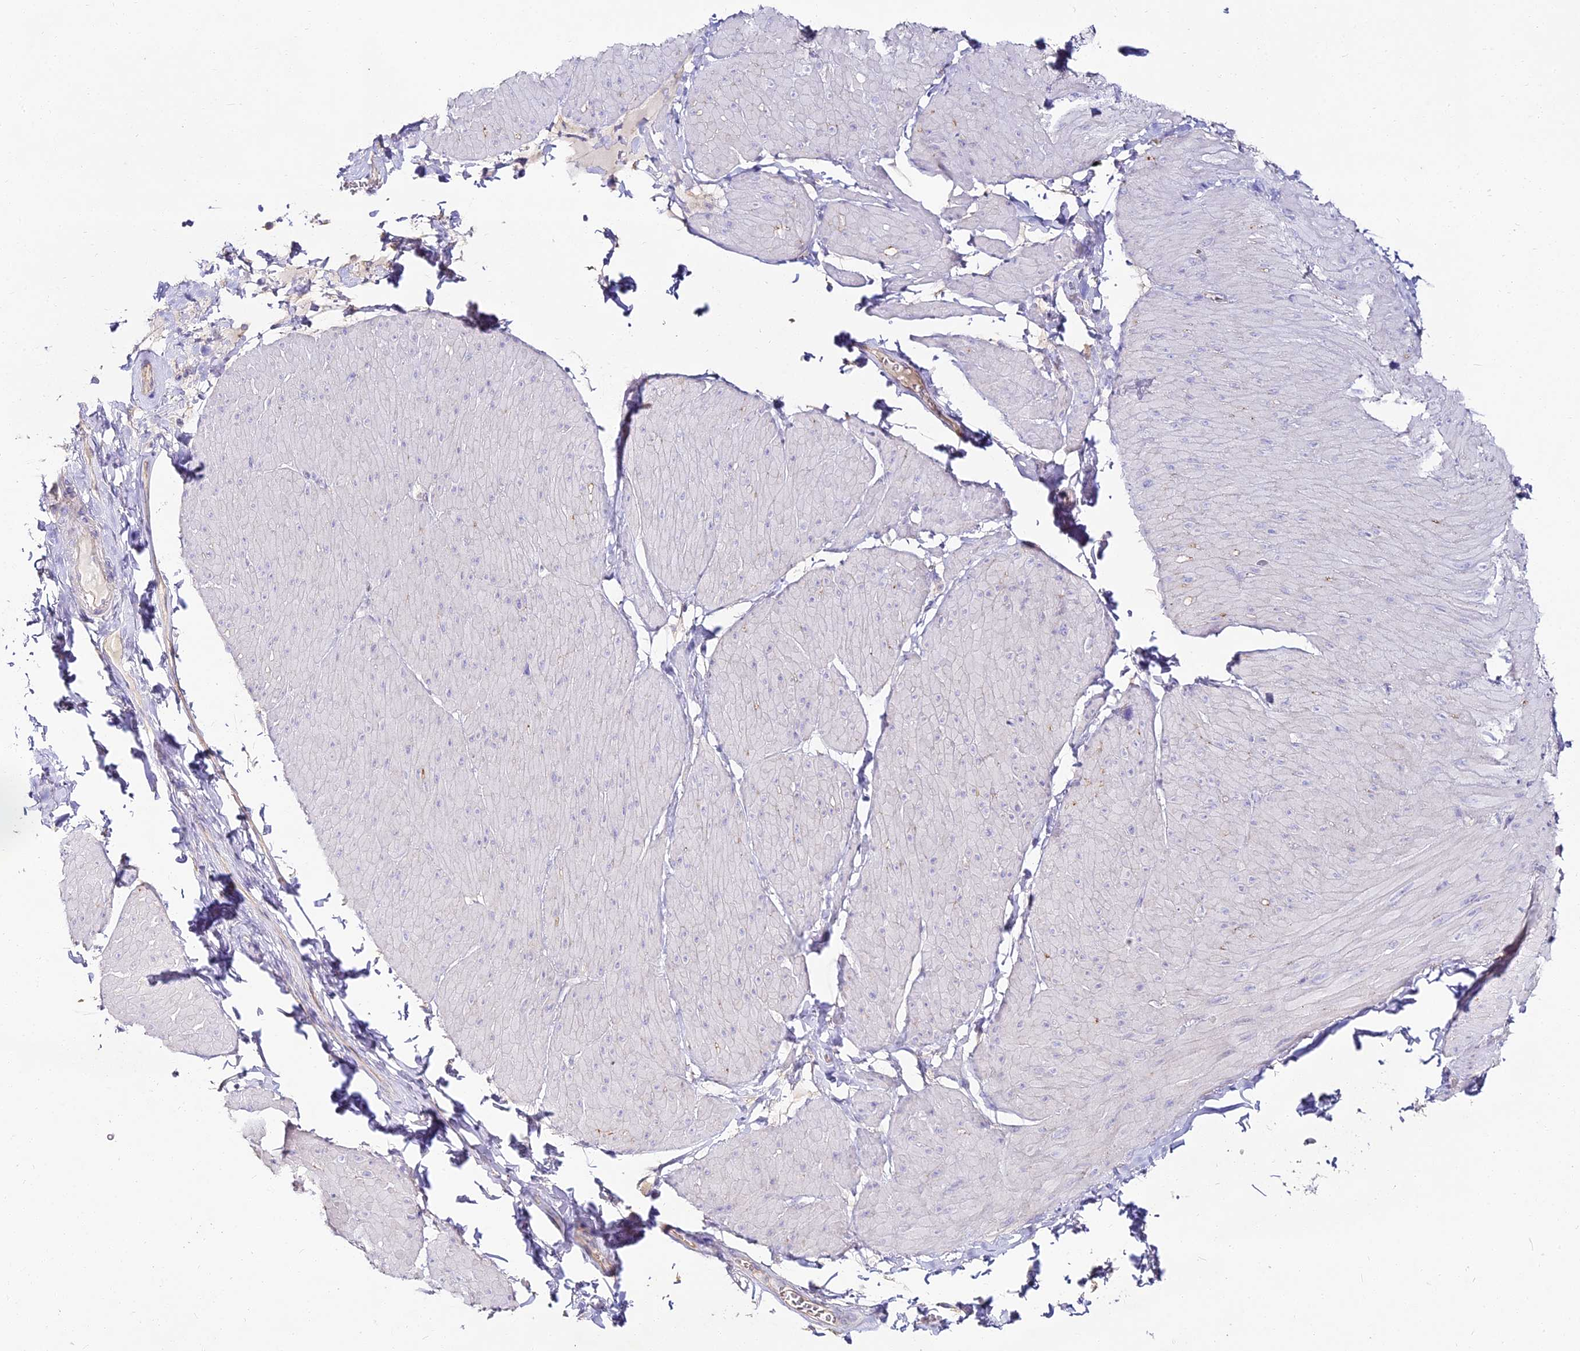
{"staining": {"intensity": "negative", "quantity": "none", "location": "none"}, "tissue": "smooth muscle", "cell_type": "Smooth muscle cells", "image_type": "normal", "snomed": [{"axis": "morphology", "description": "Urothelial carcinoma, High grade"}, {"axis": "topography", "description": "Urinary bladder"}], "caption": "Photomicrograph shows no protein staining in smooth muscle cells of benign smooth muscle. (DAB (3,3'-diaminobenzidine) IHC visualized using brightfield microscopy, high magnification).", "gene": "ALPG", "patient": {"sex": "male", "age": 46}}